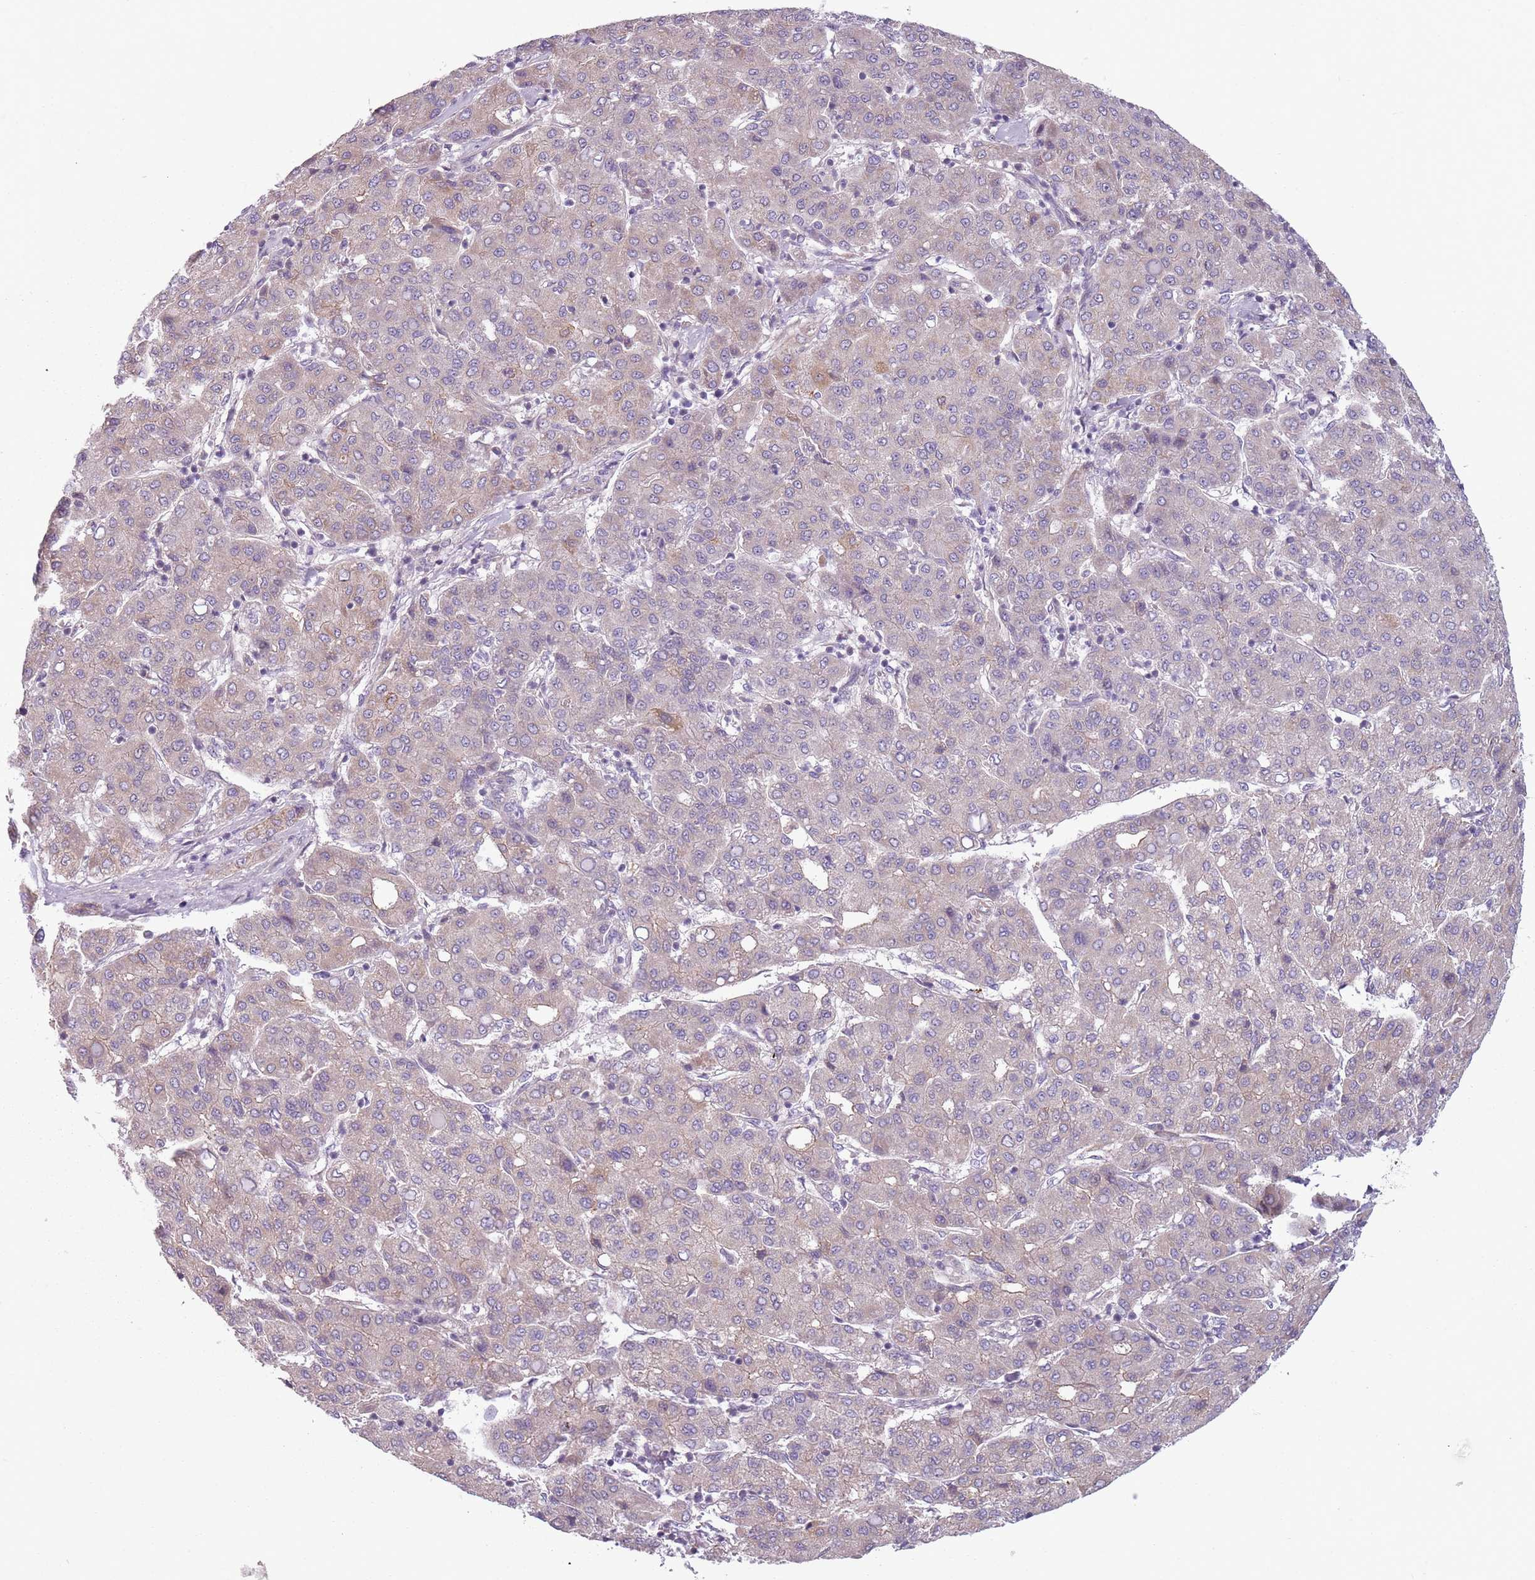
{"staining": {"intensity": "weak", "quantity": "<25%", "location": "cytoplasmic/membranous"}, "tissue": "liver cancer", "cell_type": "Tumor cells", "image_type": "cancer", "snomed": [{"axis": "morphology", "description": "Carcinoma, Hepatocellular, NOS"}, {"axis": "topography", "description": "Liver"}], "caption": "A high-resolution micrograph shows immunohistochemistry staining of liver cancer (hepatocellular carcinoma), which demonstrates no significant positivity in tumor cells. (Stains: DAB immunohistochemistry (IHC) with hematoxylin counter stain, Microscopy: brightfield microscopy at high magnification).", "gene": "TLCD2", "patient": {"sex": "male", "age": 65}}